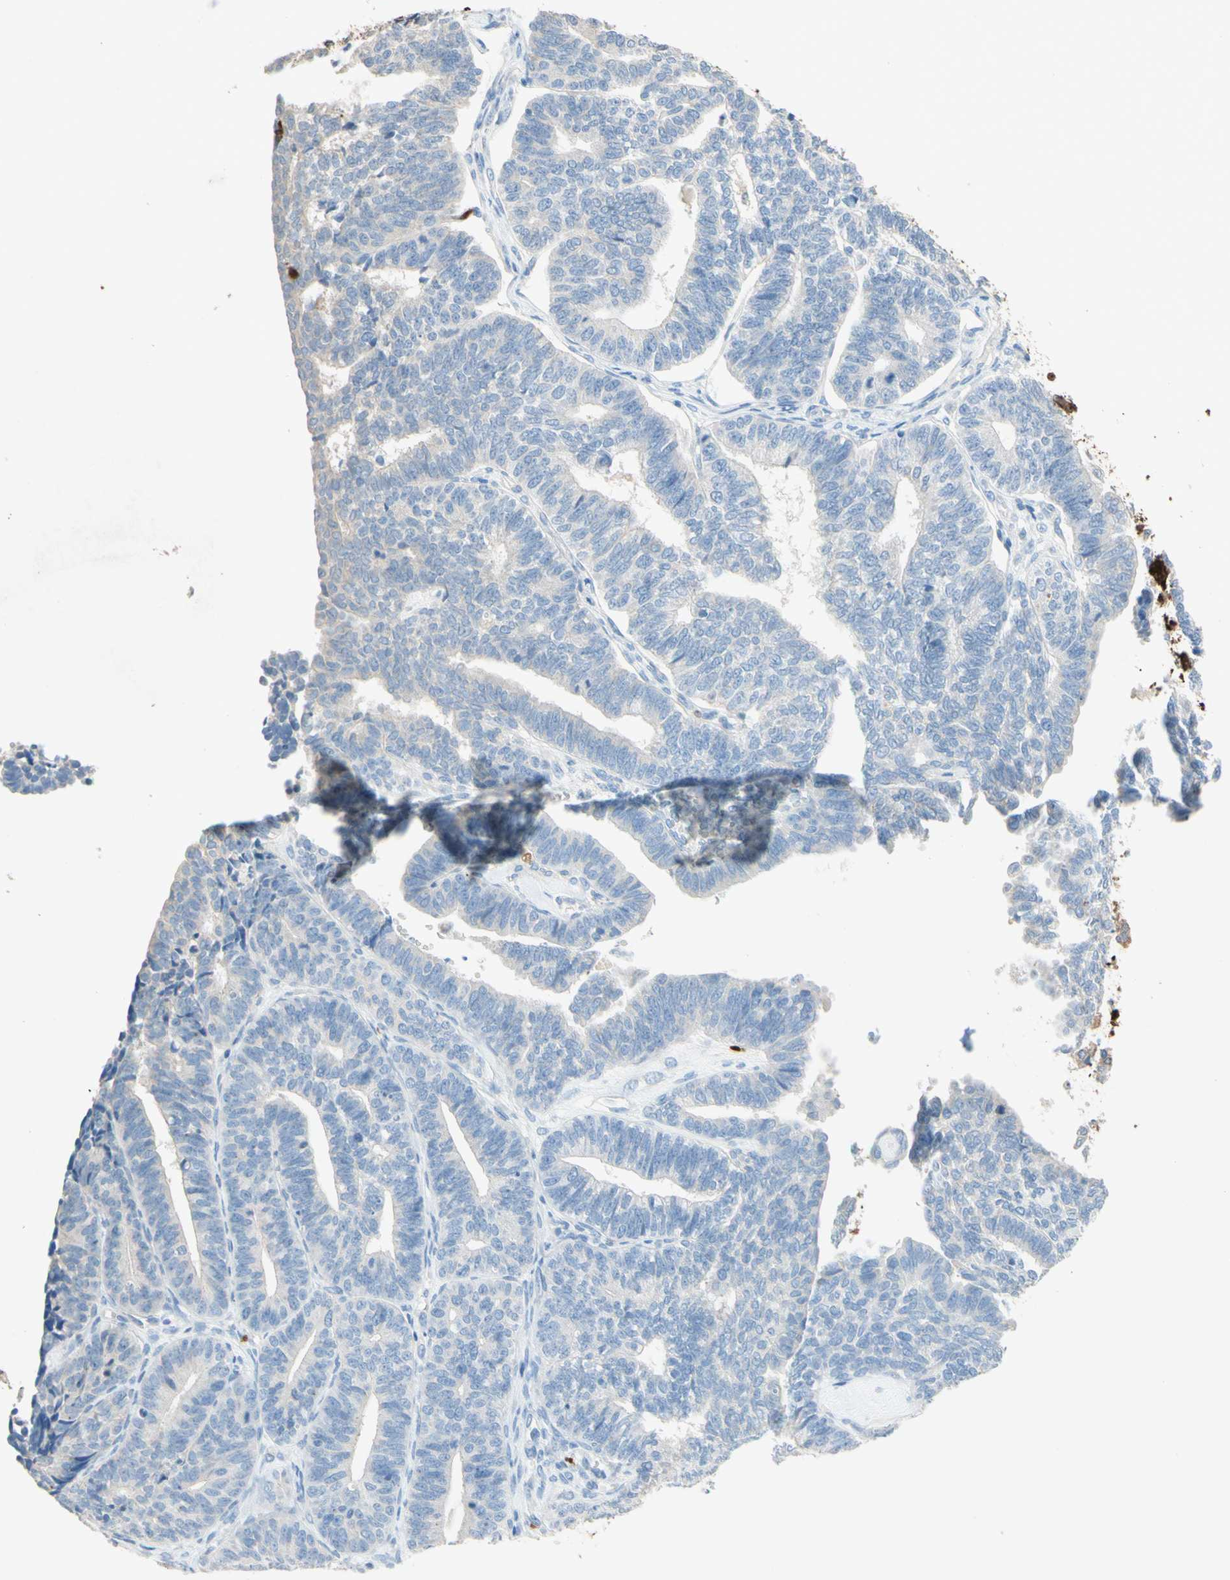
{"staining": {"intensity": "negative", "quantity": "none", "location": "none"}, "tissue": "endometrial cancer", "cell_type": "Tumor cells", "image_type": "cancer", "snomed": [{"axis": "morphology", "description": "Adenocarcinoma, NOS"}, {"axis": "topography", "description": "Endometrium"}], "caption": "IHC histopathology image of human endometrial adenocarcinoma stained for a protein (brown), which reveals no positivity in tumor cells.", "gene": "NFKBIZ", "patient": {"sex": "female", "age": 70}}